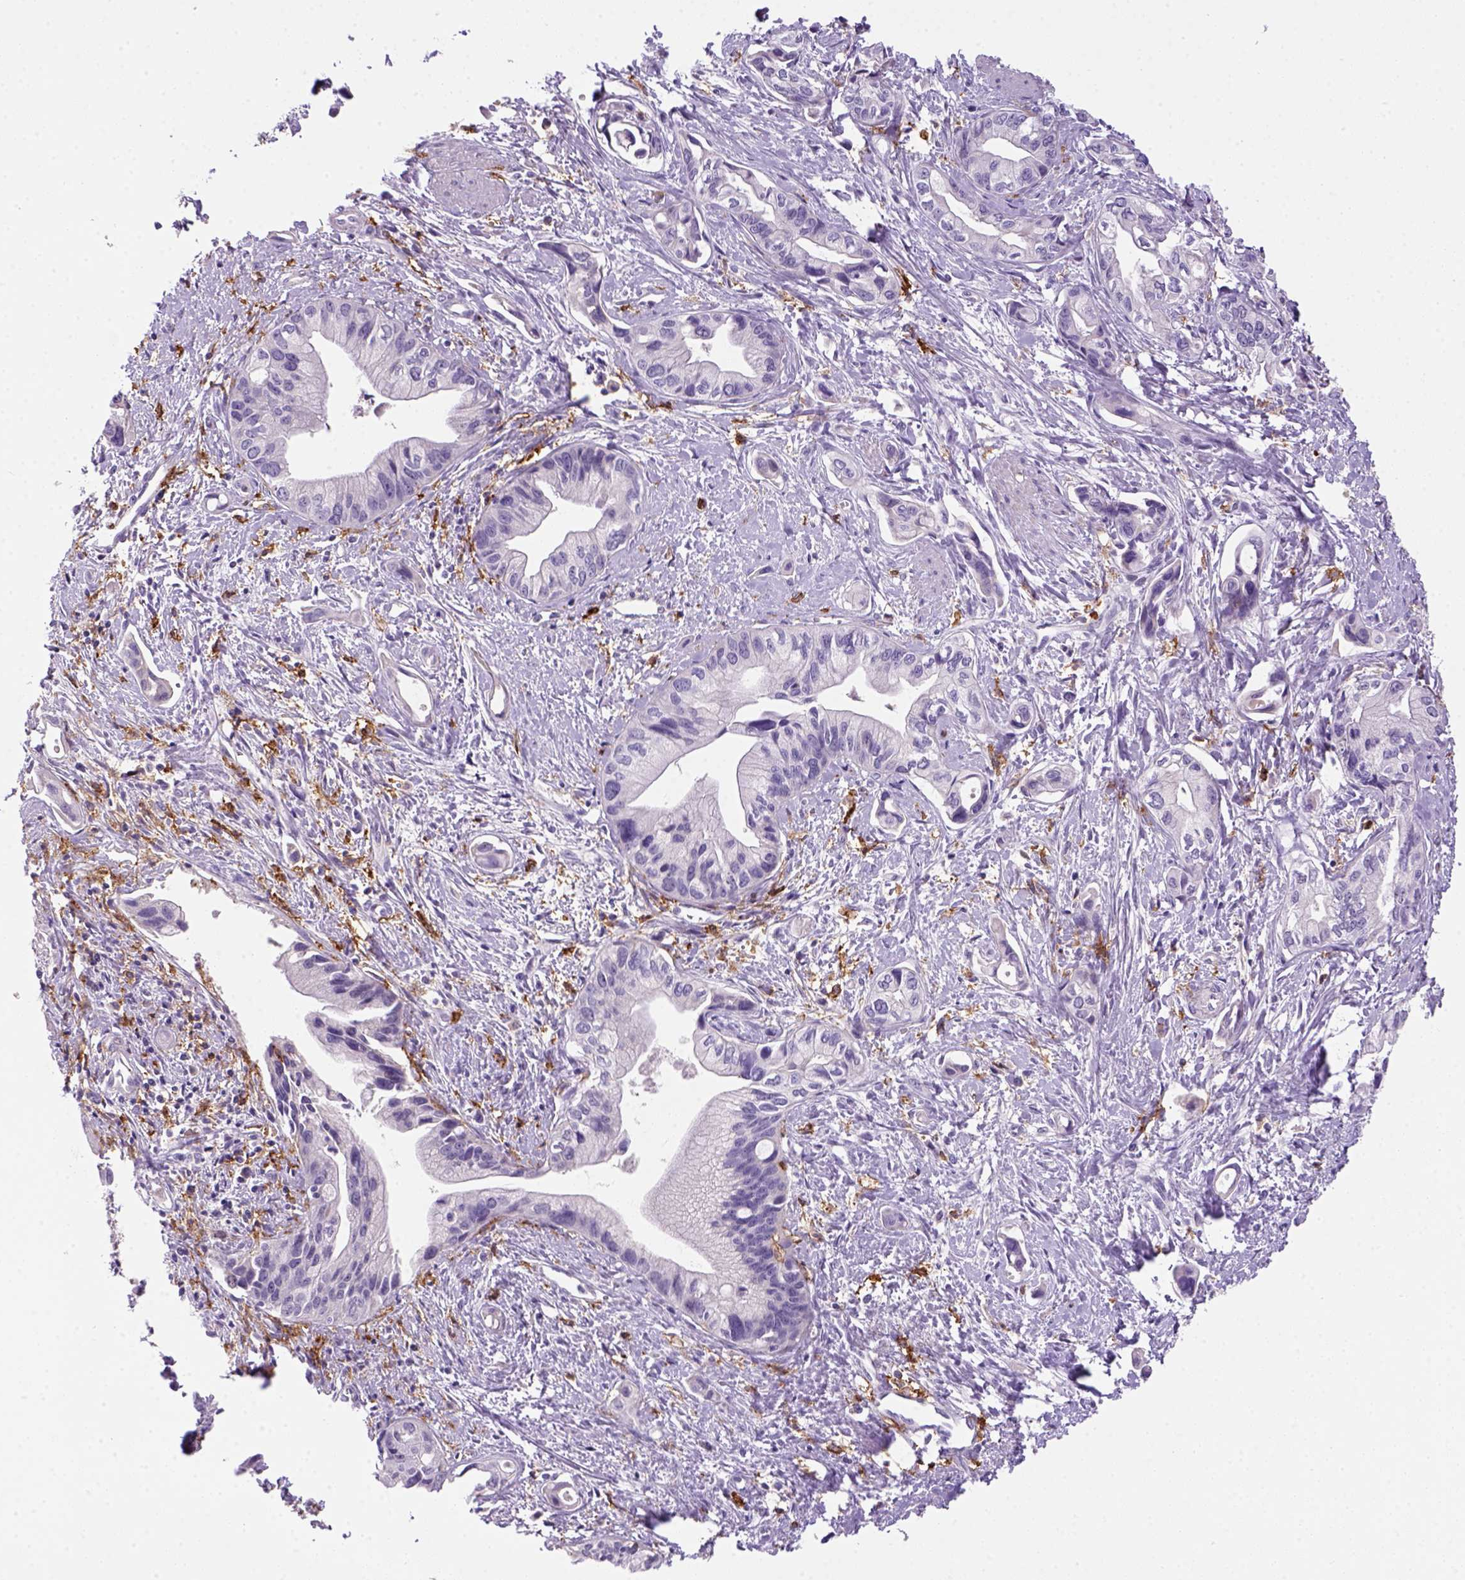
{"staining": {"intensity": "negative", "quantity": "none", "location": "none"}, "tissue": "pancreatic cancer", "cell_type": "Tumor cells", "image_type": "cancer", "snomed": [{"axis": "morphology", "description": "Adenocarcinoma, NOS"}, {"axis": "topography", "description": "Pancreas"}], "caption": "Photomicrograph shows no significant protein staining in tumor cells of adenocarcinoma (pancreatic).", "gene": "CD14", "patient": {"sex": "female", "age": 61}}